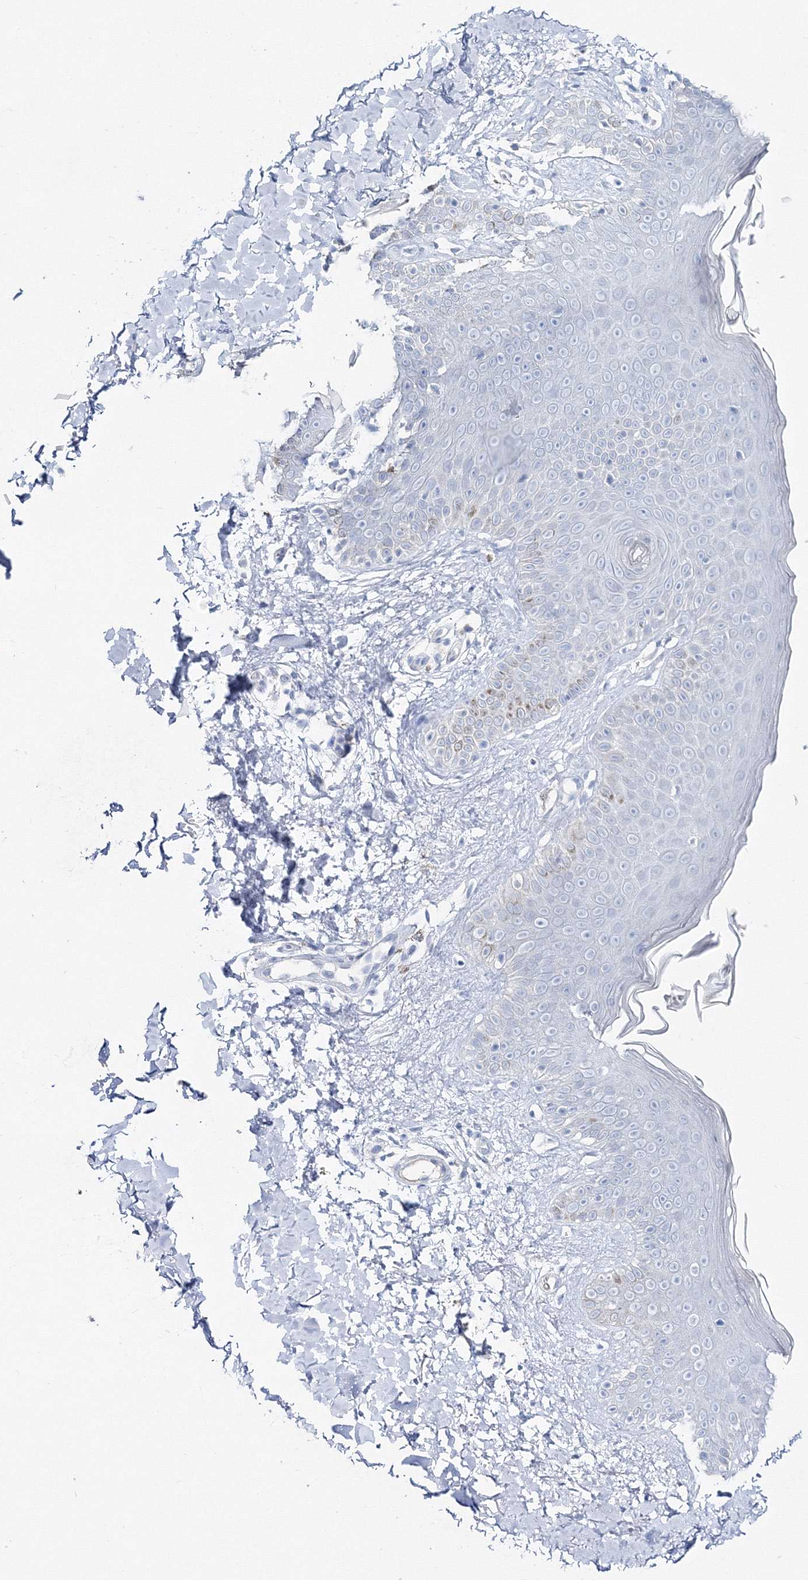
{"staining": {"intensity": "negative", "quantity": "none", "location": "none"}, "tissue": "skin", "cell_type": "Fibroblasts", "image_type": "normal", "snomed": [{"axis": "morphology", "description": "Normal tissue, NOS"}, {"axis": "topography", "description": "Skin"}], "caption": "This is a micrograph of immunohistochemistry (IHC) staining of unremarkable skin, which shows no expression in fibroblasts.", "gene": "GCKR", "patient": {"sex": "male", "age": 52}}